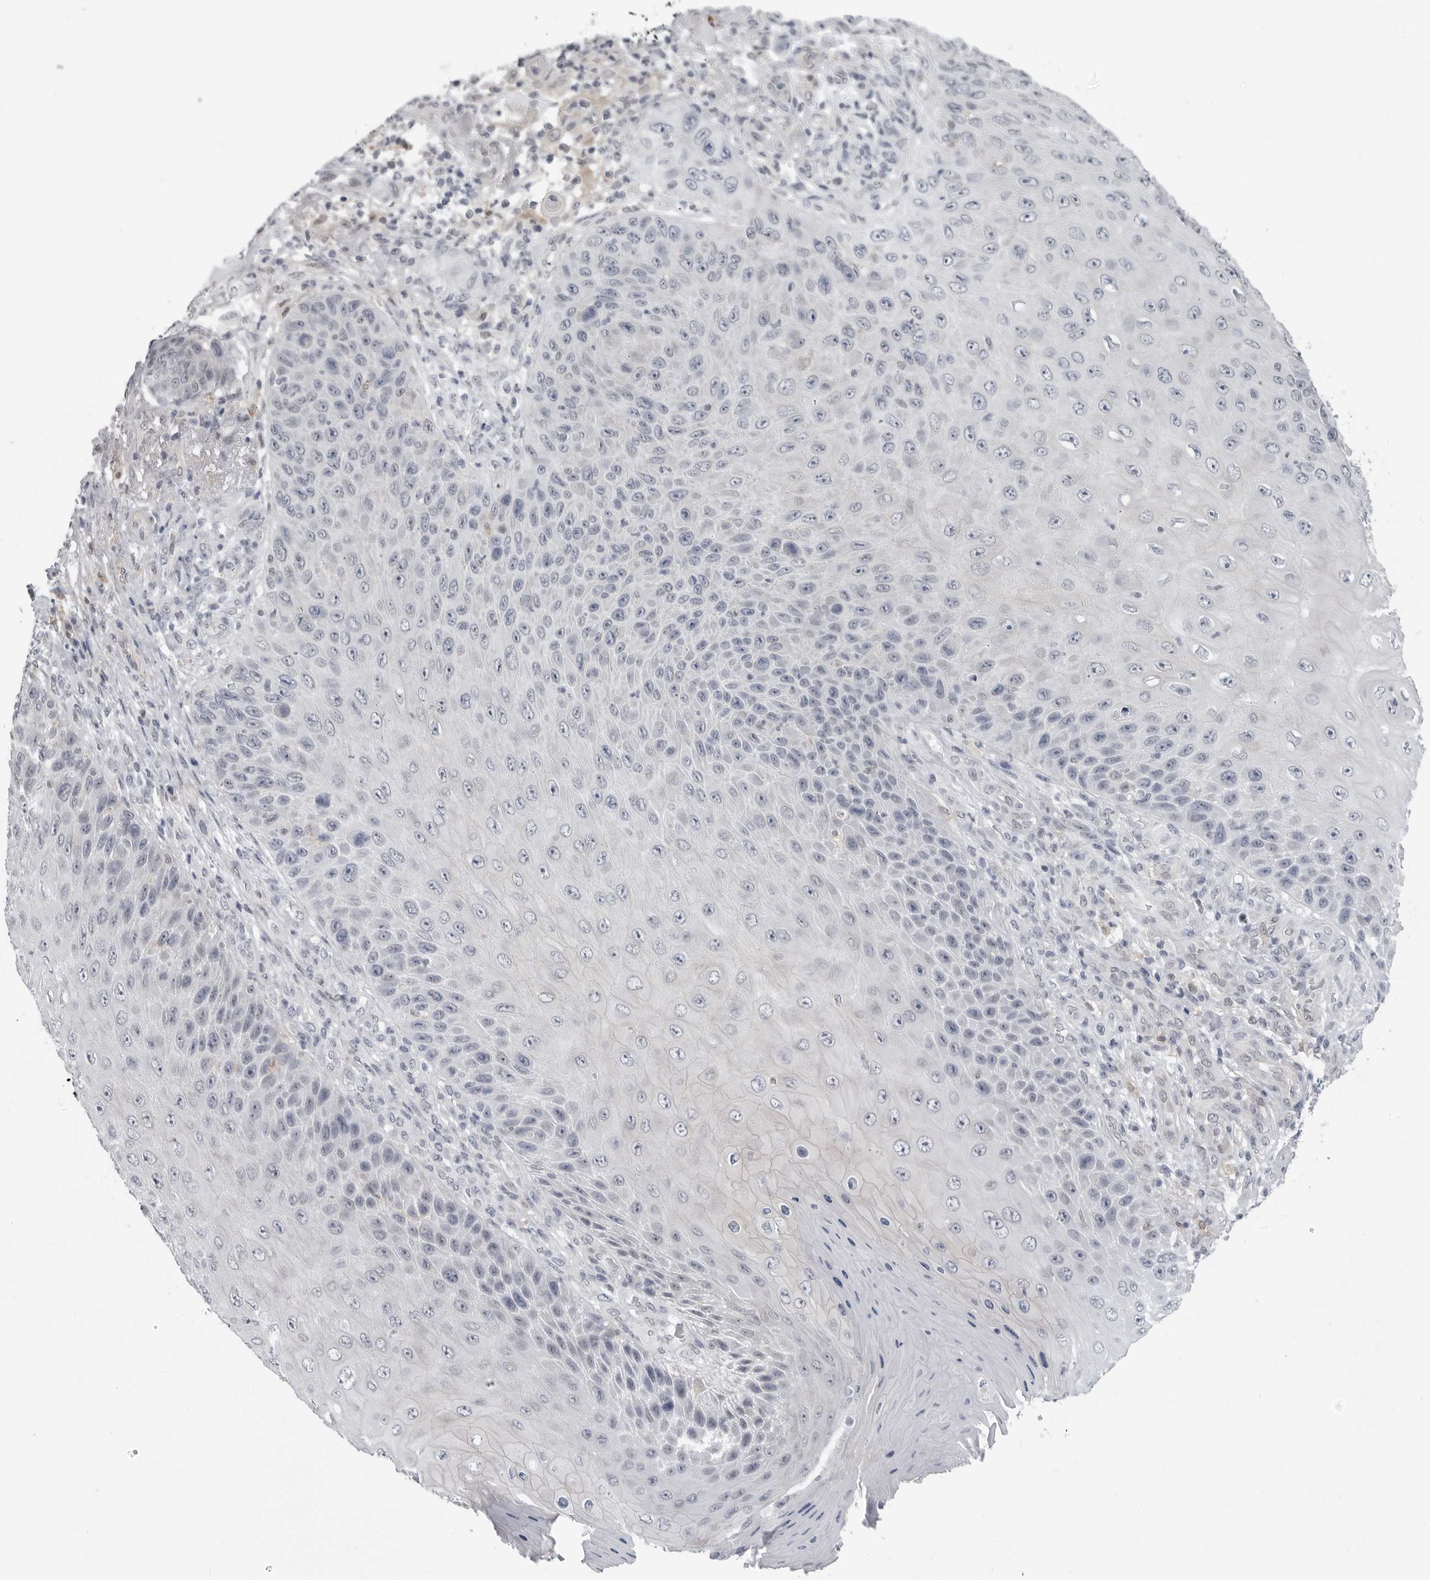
{"staining": {"intensity": "negative", "quantity": "none", "location": "none"}, "tissue": "skin cancer", "cell_type": "Tumor cells", "image_type": "cancer", "snomed": [{"axis": "morphology", "description": "Squamous cell carcinoma, NOS"}, {"axis": "topography", "description": "Skin"}], "caption": "Tumor cells are negative for brown protein staining in skin cancer.", "gene": "PNPO", "patient": {"sex": "female", "age": 88}}